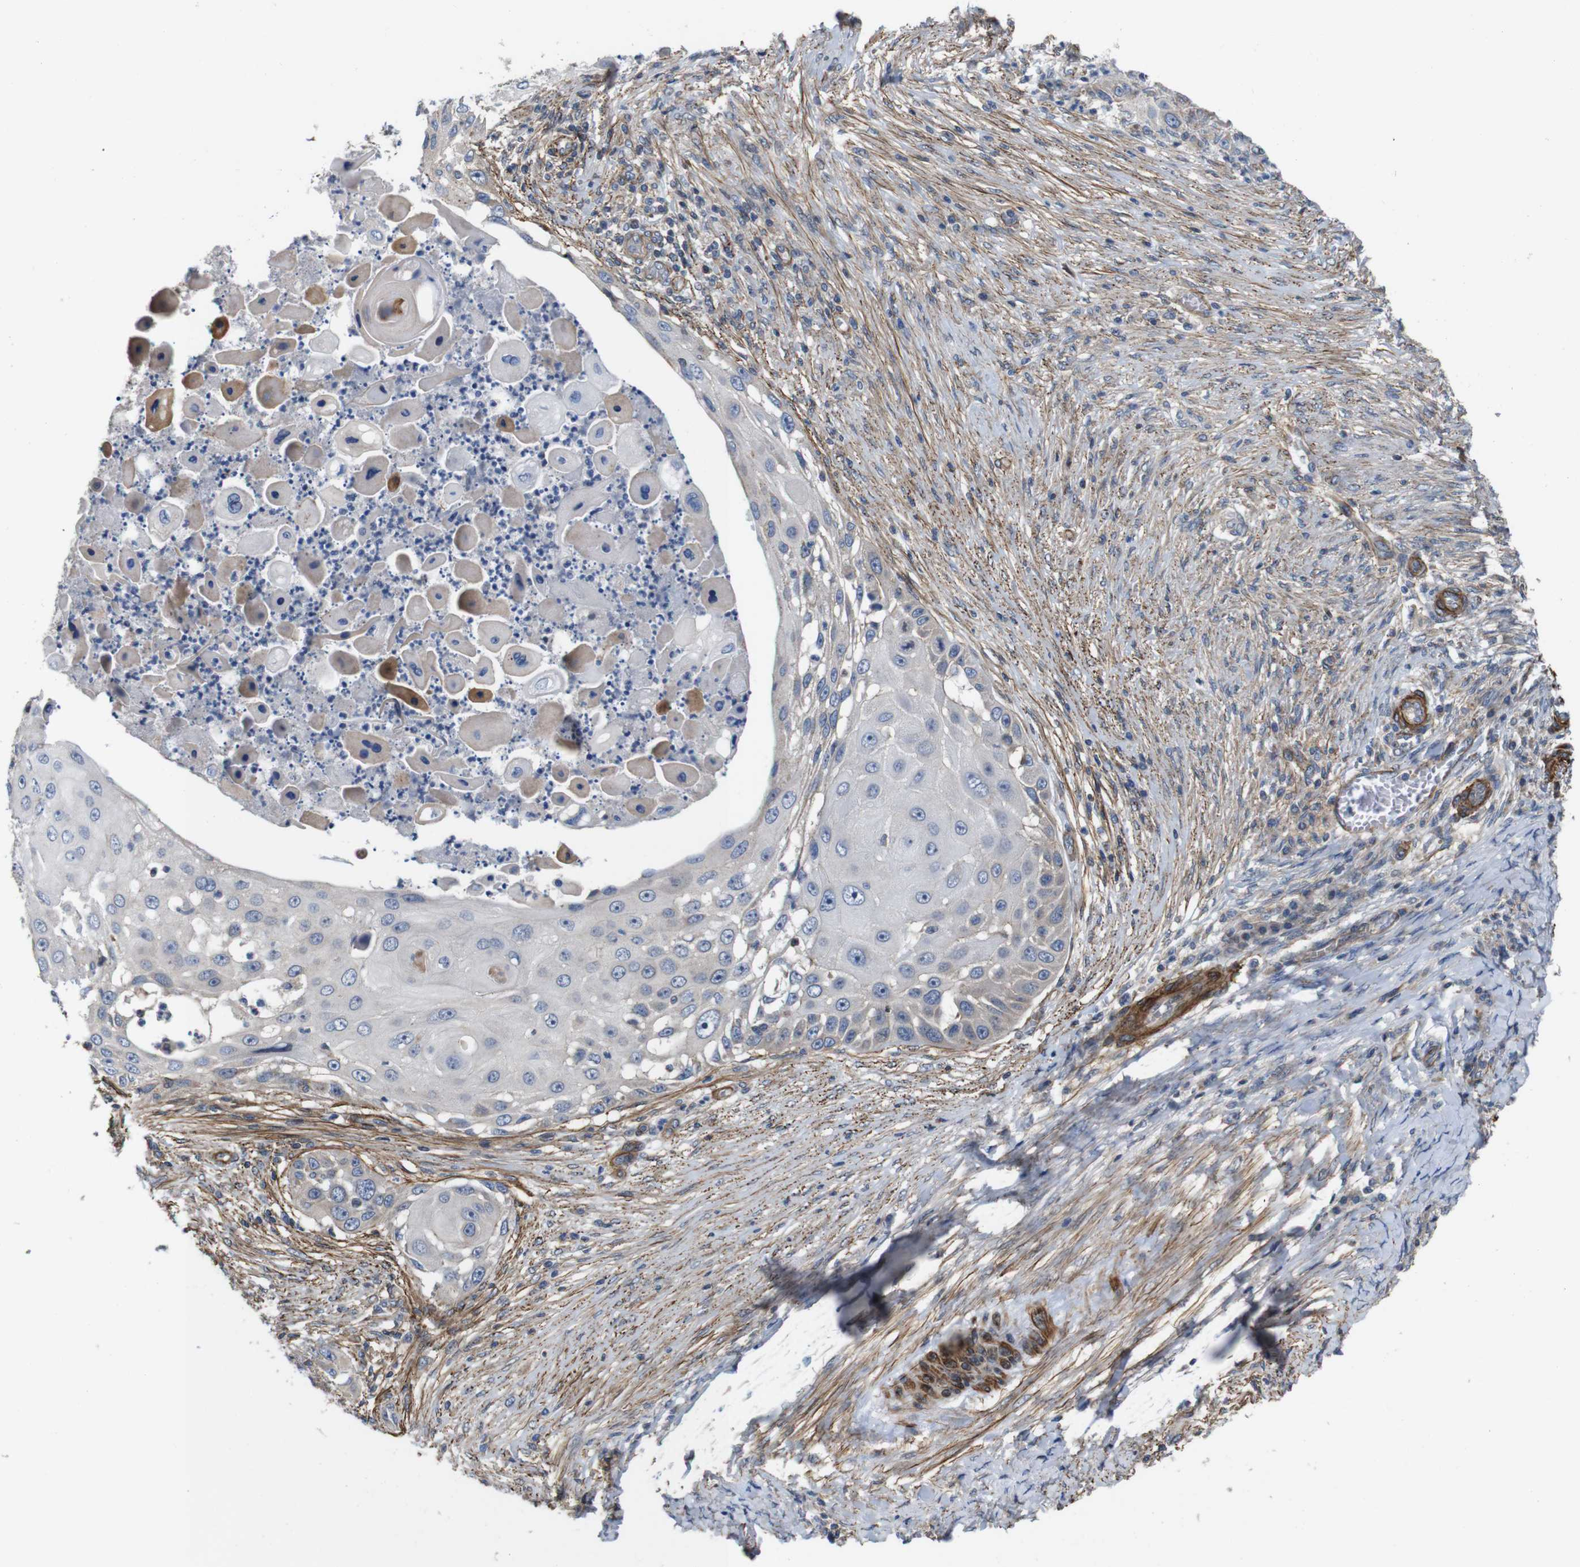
{"staining": {"intensity": "negative", "quantity": "none", "location": "none"}, "tissue": "skin cancer", "cell_type": "Tumor cells", "image_type": "cancer", "snomed": [{"axis": "morphology", "description": "Squamous cell carcinoma, NOS"}, {"axis": "topography", "description": "Skin"}], "caption": "Protein analysis of skin cancer shows no significant positivity in tumor cells. (Stains: DAB immunohistochemistry (IHC) with hematoxylin counter stain, Microscopy: brightfield microscopy at high magnification).", "gene": "GGT7", "patient": {"sex": "female", "age": 44}}